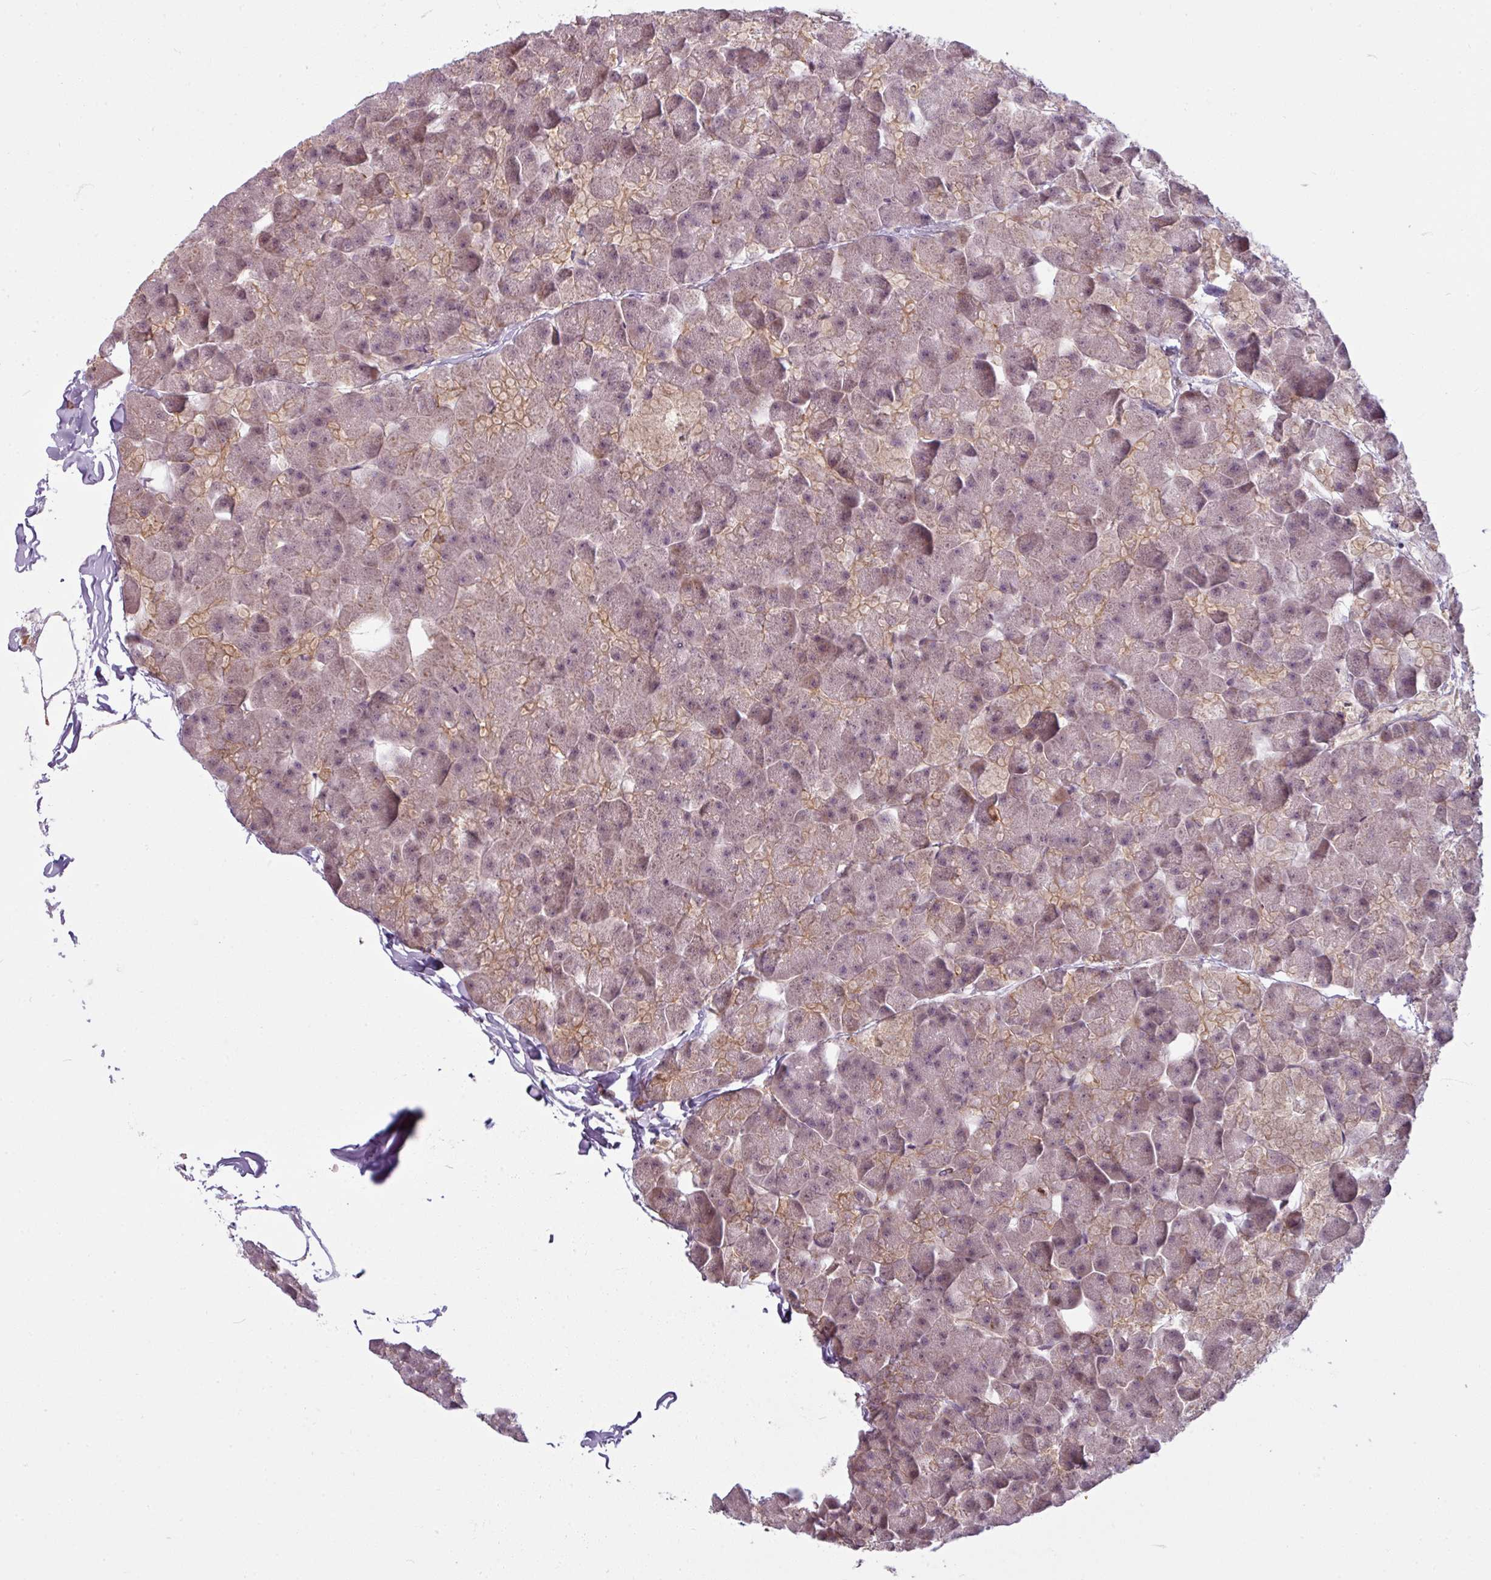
{"staining": {"intensity": "weak", "quantity": "25%-75%", "location": "cytoplasmic/membranous"}, "tissue": "pancreas", "cell_type": "Exocrine glandular cells", "image_type": "normal", "snomed": [{"axis": "morphology", "description": "Normal tissue, NOS"}, {"axis": "topography", "description": "Pancreas"}], "caption": "Weak cytoplasmic/membranous protein staining is present in about 25%-75% of exocrine glandular cells in pancreas. Ihc stains the protein of interest in brown and the nuclei are stained blue.", "gene": "TUSC3", "patient": {"sex": "male", "age": 35}}